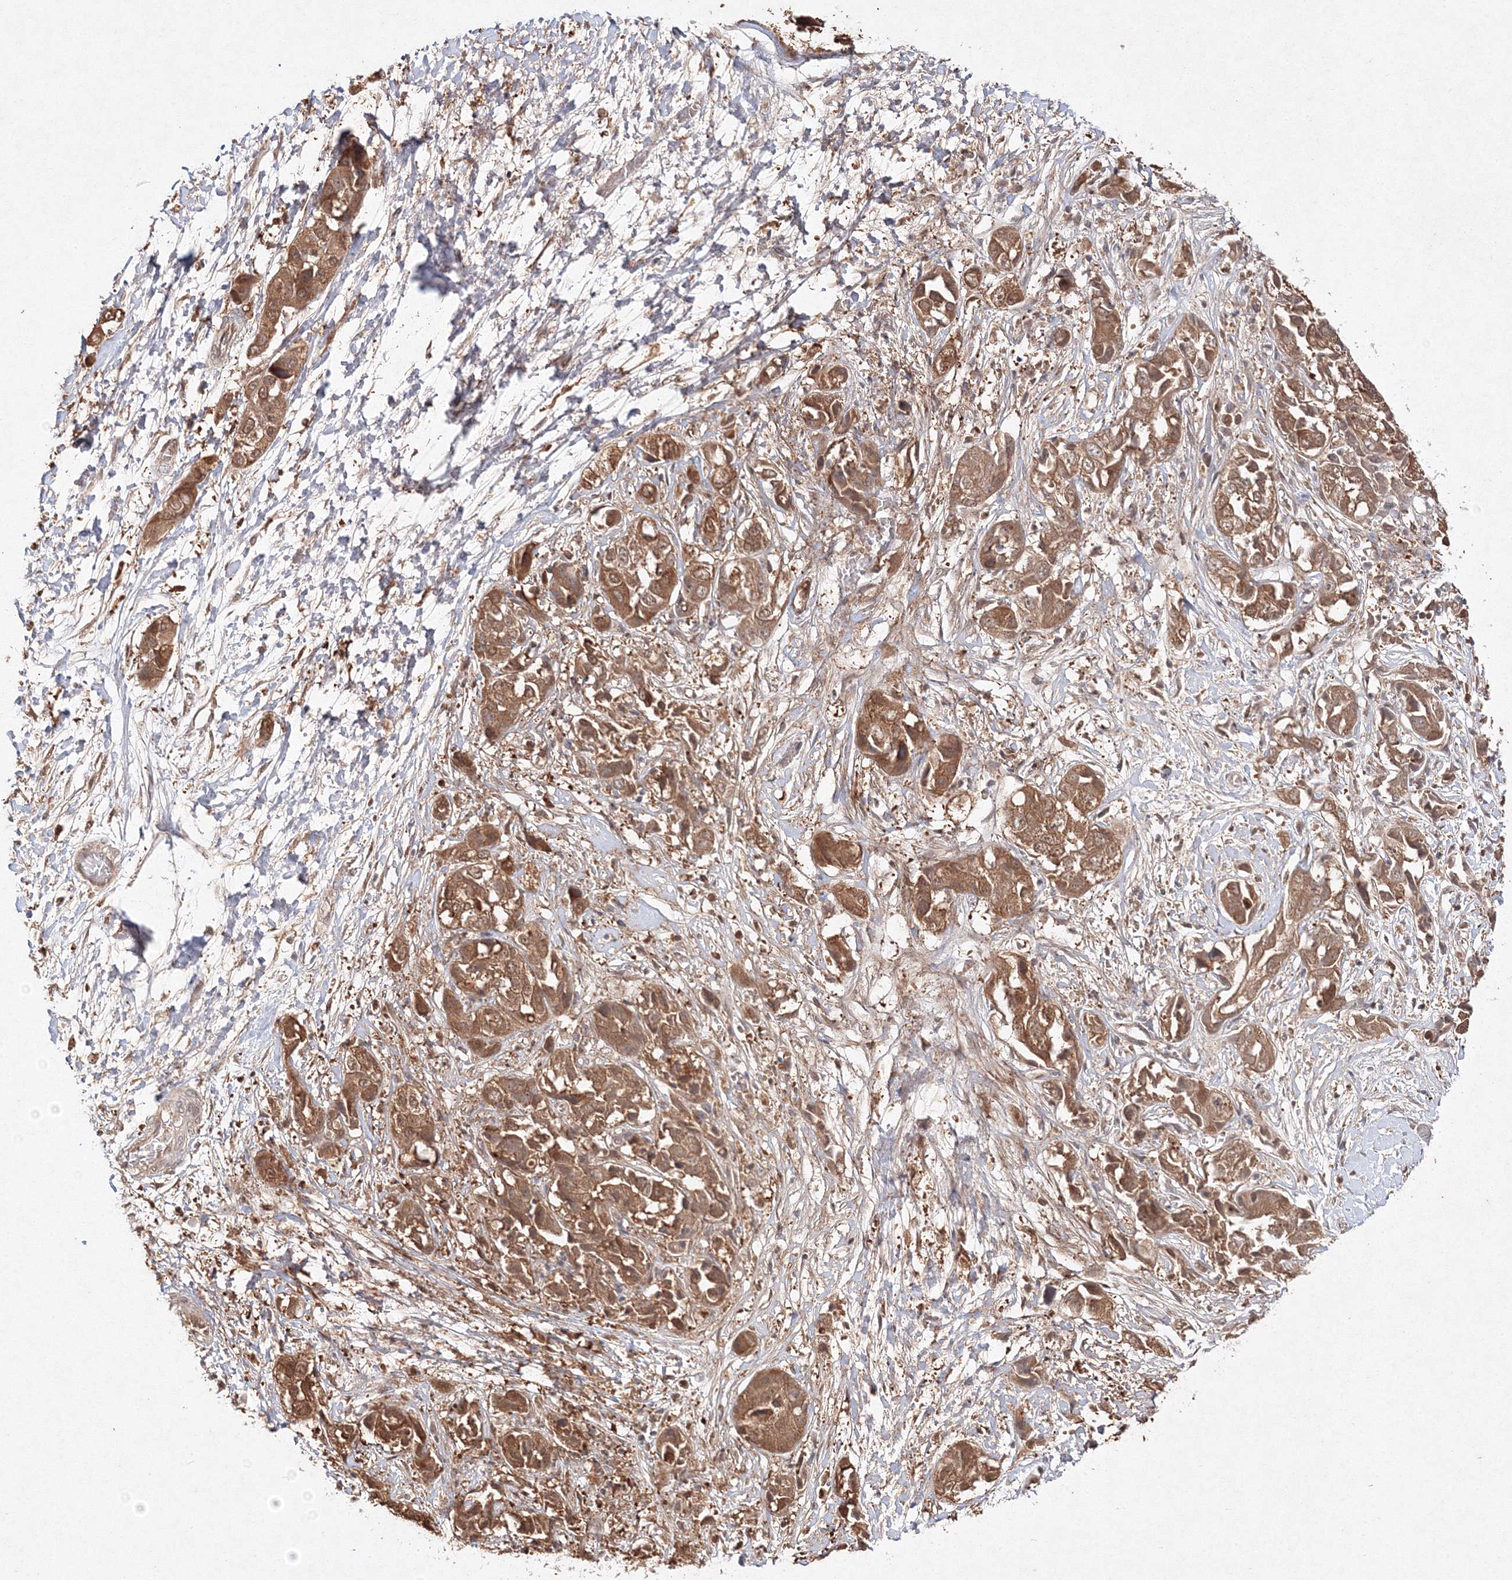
{"staining": {"intensity": "moderate", "quantity": ">75%", "location": "cytoplasmic/membranous,nuclear"}, "tissue": "liver cancer", "cell_type": "Tumor cells", "image_type": "cancer", "snomed": [{"axis": "morphology", "description": "Cholangiocarcinoma"}, {"axis": "topography", "description": "Liver"}], "caption": "IHC (DAB (3,3'-diaminobenzidine)) staining of liver cancer exhibits moderate cytoplasmic/membranous and nuclear protein expression in about >75% of tumor cells.", "gene": "S100A11", "patient": {"sex": "female", "age": 52}}